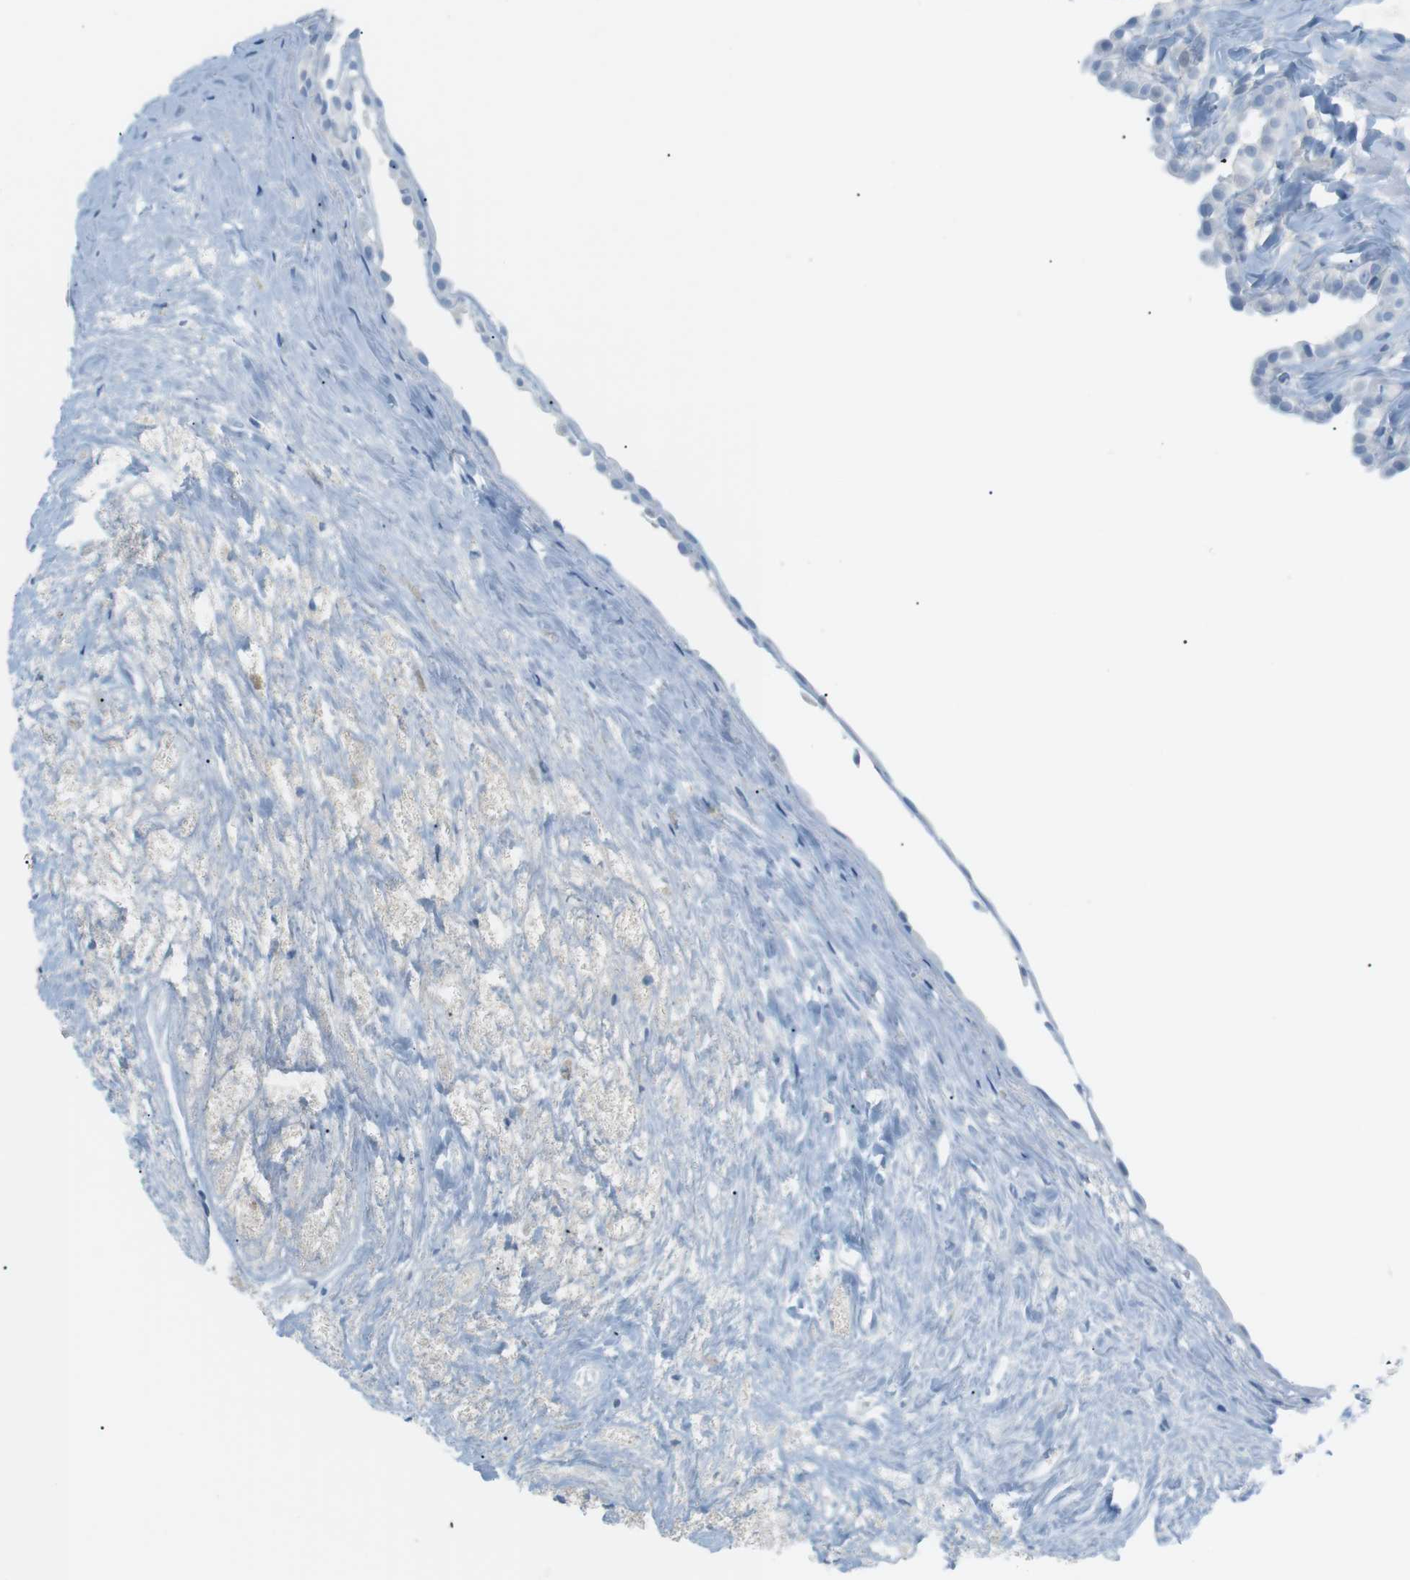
{"staining": {"intensity": "negative", "quantity": "none", "location": "none"}, "tissue": "fallopian tube", "cell_type": "Glandular cells", "image_type": "normal", "snomed": [{"axis": "morphology", "description": "Normal tissue, NOS"}, {"axis": "topography", "description": "Fallopian tube"}, {"axis": "topography", "description": "Placenta"}], "caption": "This is a histopathology image of IHC staining of benign fallopian tube, which shows no expression in glandular cells.", "gene": "AZGP1", "patient": {"sex": "female", "age": 34}}